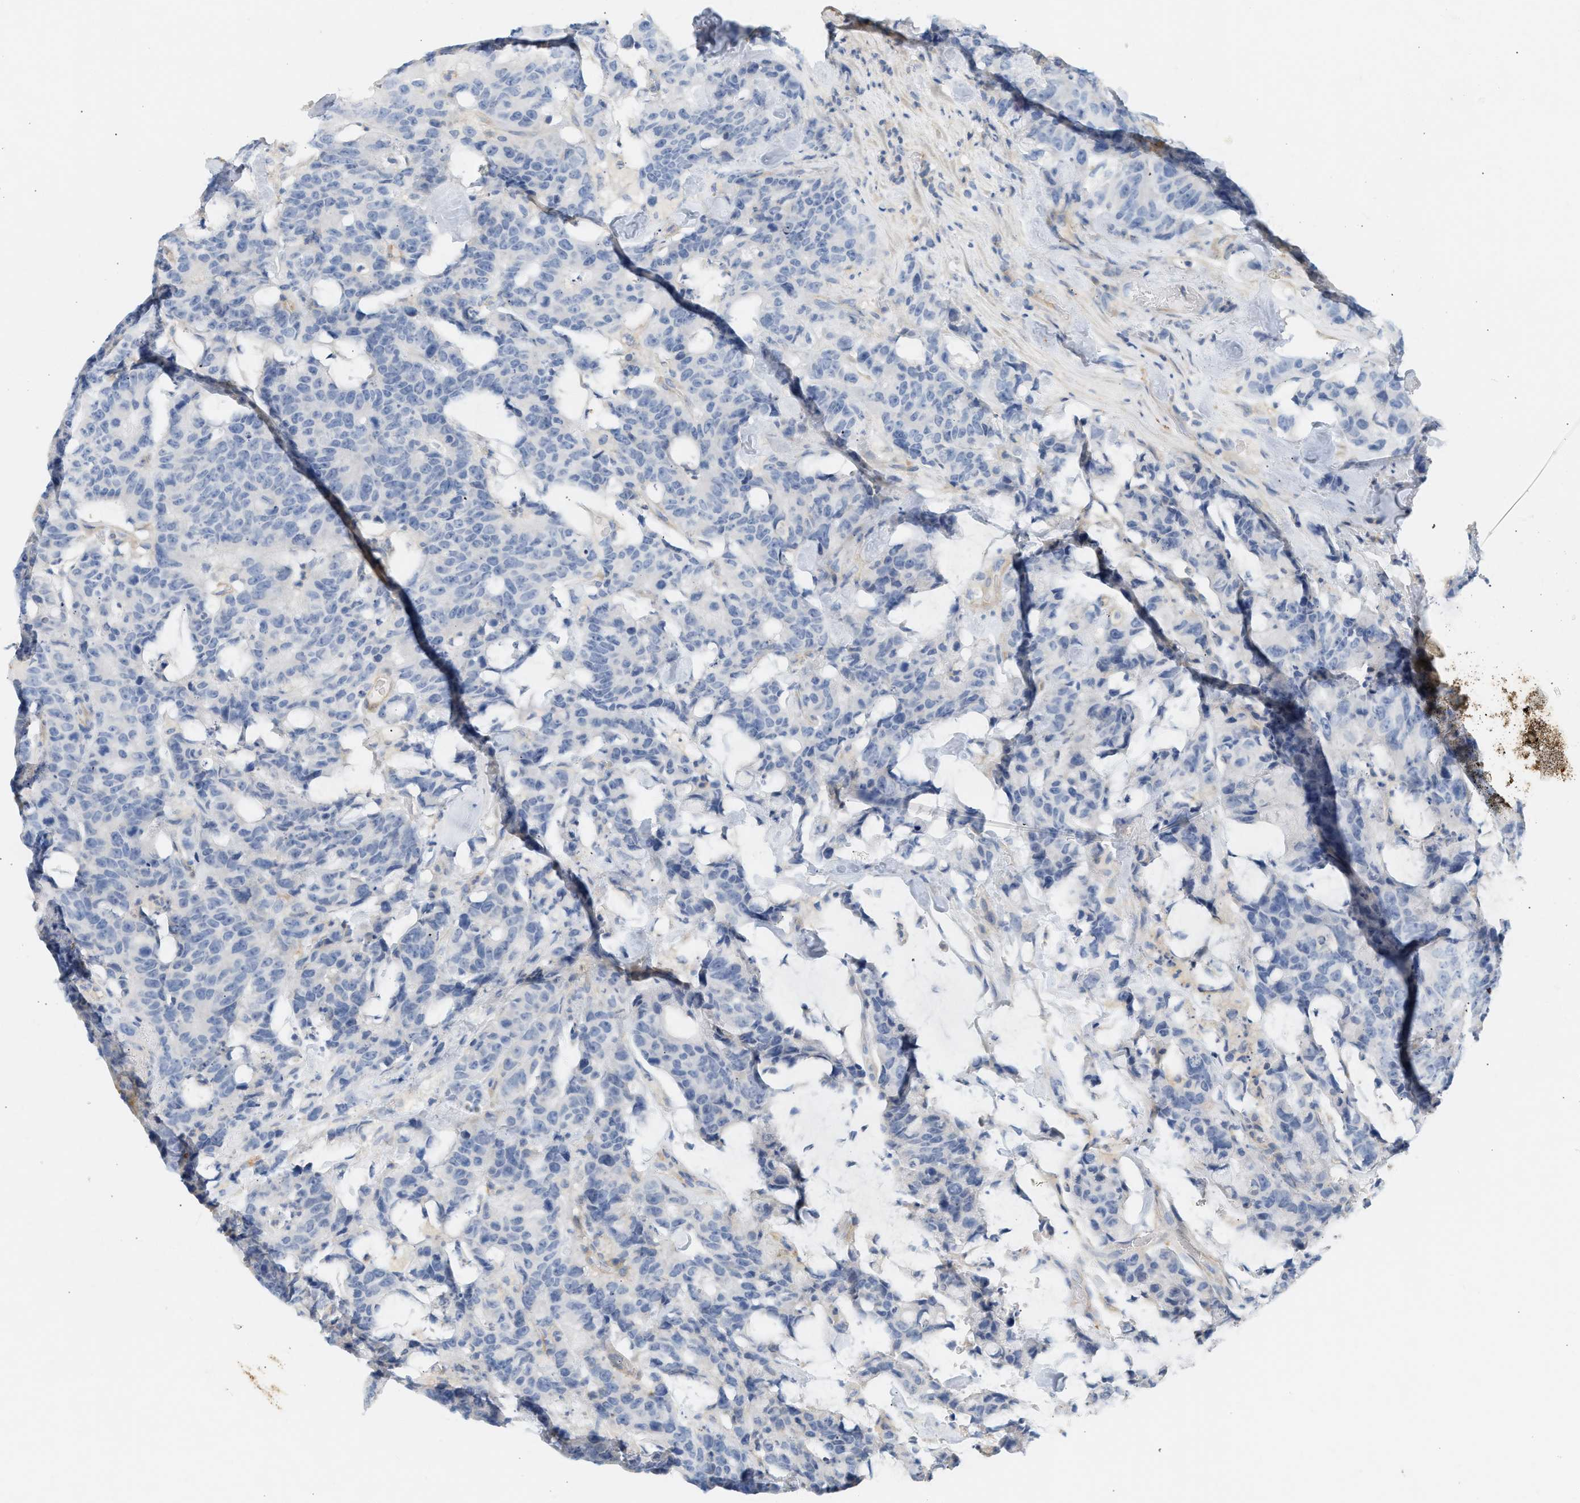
{"staining": {"intensity": "negative", "quantity": "none", "location": "none"}, "tissue": "colorectal cancer", "cell_type": "Tumor cells", "image_type": "cancer", "snomed": [{"axis": "morphology", "description": "Adenocarcinoma, NOS"}, {"axis": "topography", "description": "Colon"}], "caption": "The micrograph displays no staining of tumor cells in colorectal cancer (adenocarcinoma). The staining is performed using DAB (3,3'-diaminobenzidine) brown chromogen with nuclei counter-stained in using hematoxylin.", "gene": "BVES", "patient": {"sex": "female", "age": 86}}